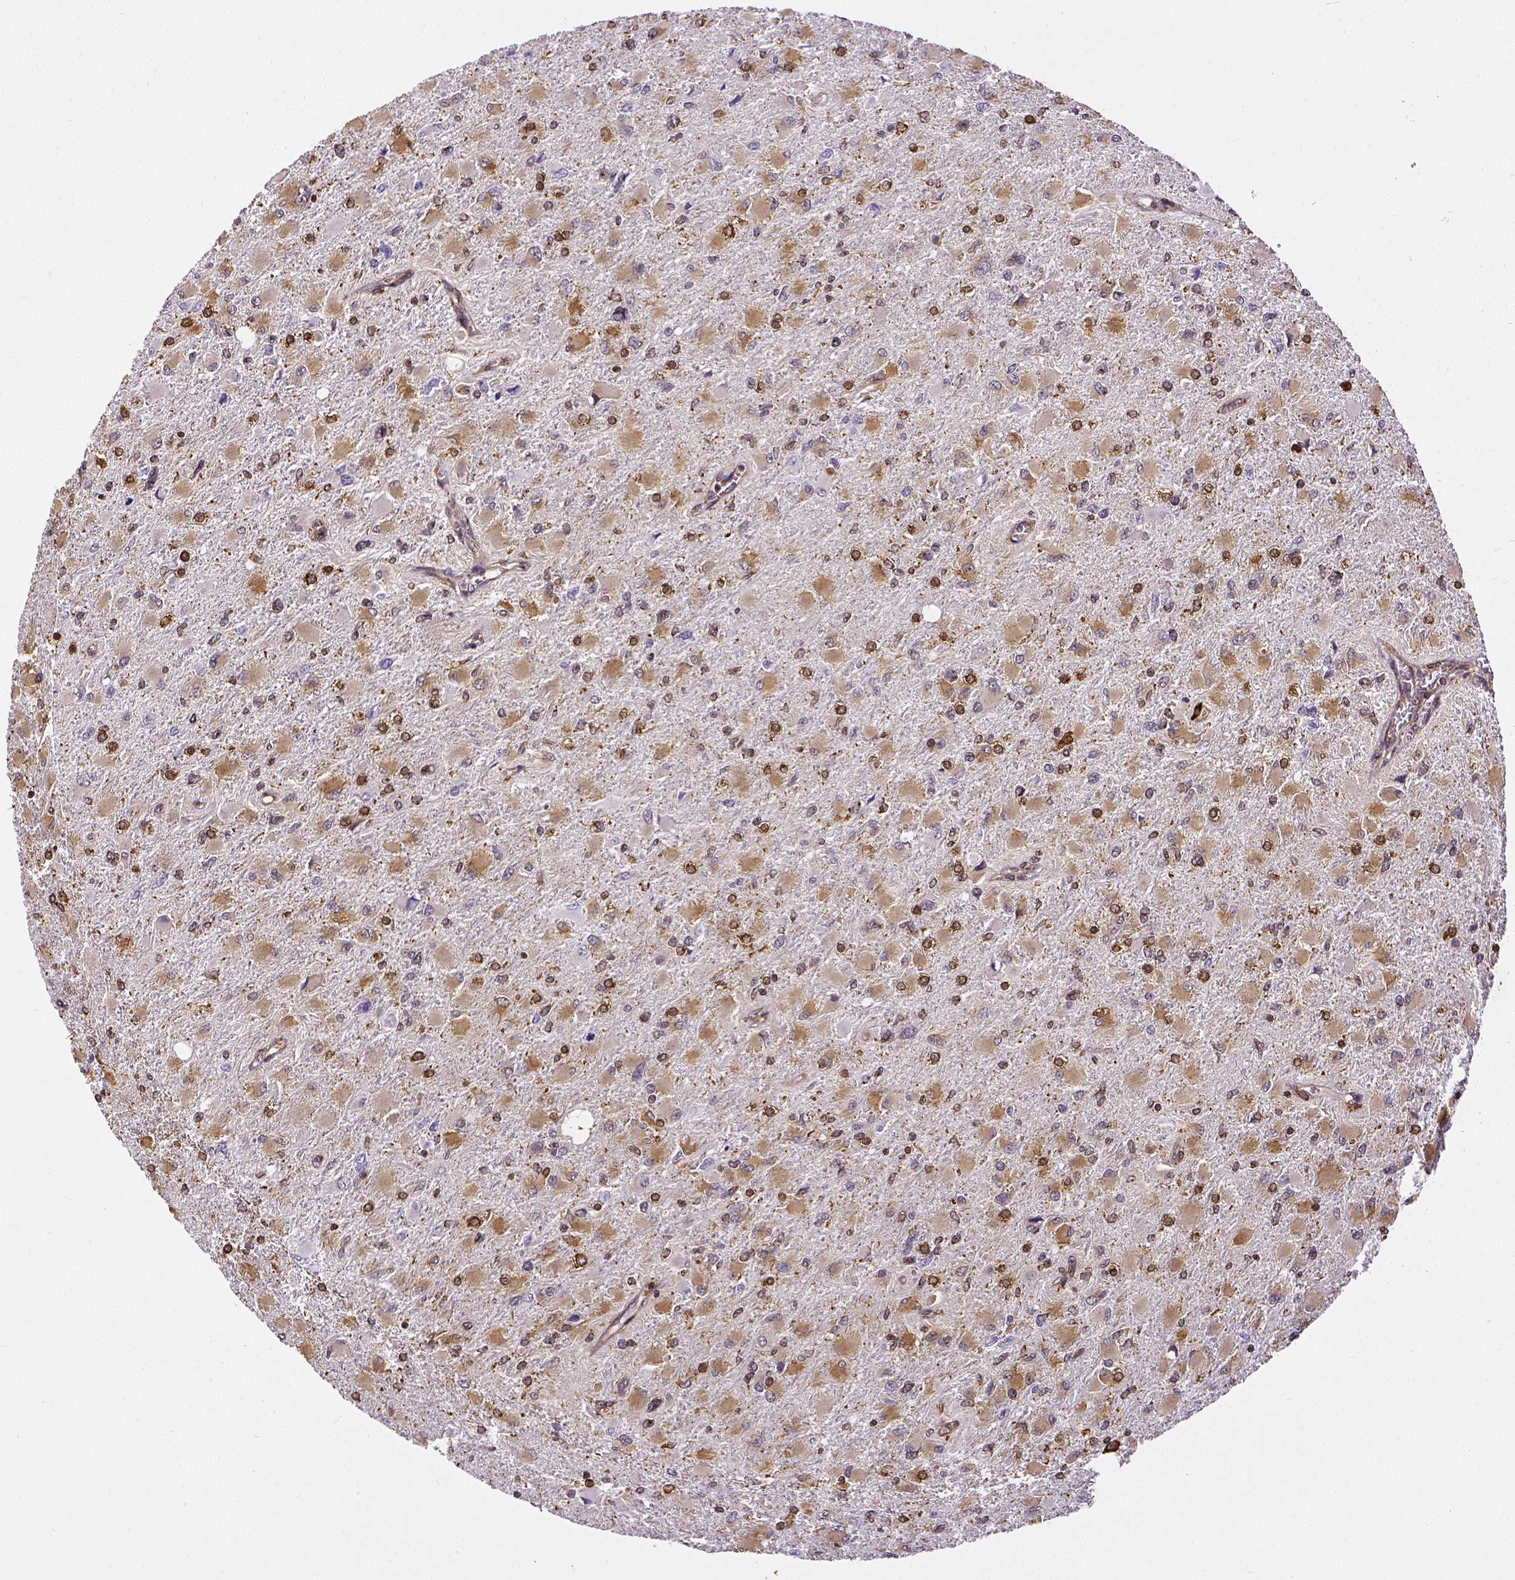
{"staining": {"intensity": "moderate", "quantity": ">75%", "location": "cytoplasmic/membranous"}, "tissue": "glioma", "cell_type": "Tumor cells", "image_type": "cancer", "snomed": [{"axis": "morphology", "description": "Glioma, malignant, High grade"}, {"axis": "topography", "description": "Cerebral cortex"}], "caption": "Immunohistochemistry (IHC) (DAB (3,3'-diaminobenzidine)) staining of glioma exhibits moderate cytoplasmic/membranous protein expression in approximately >75% of tumor cells.", "gene": "MTDH", "patient": {"sex": "female", "age": 36}}